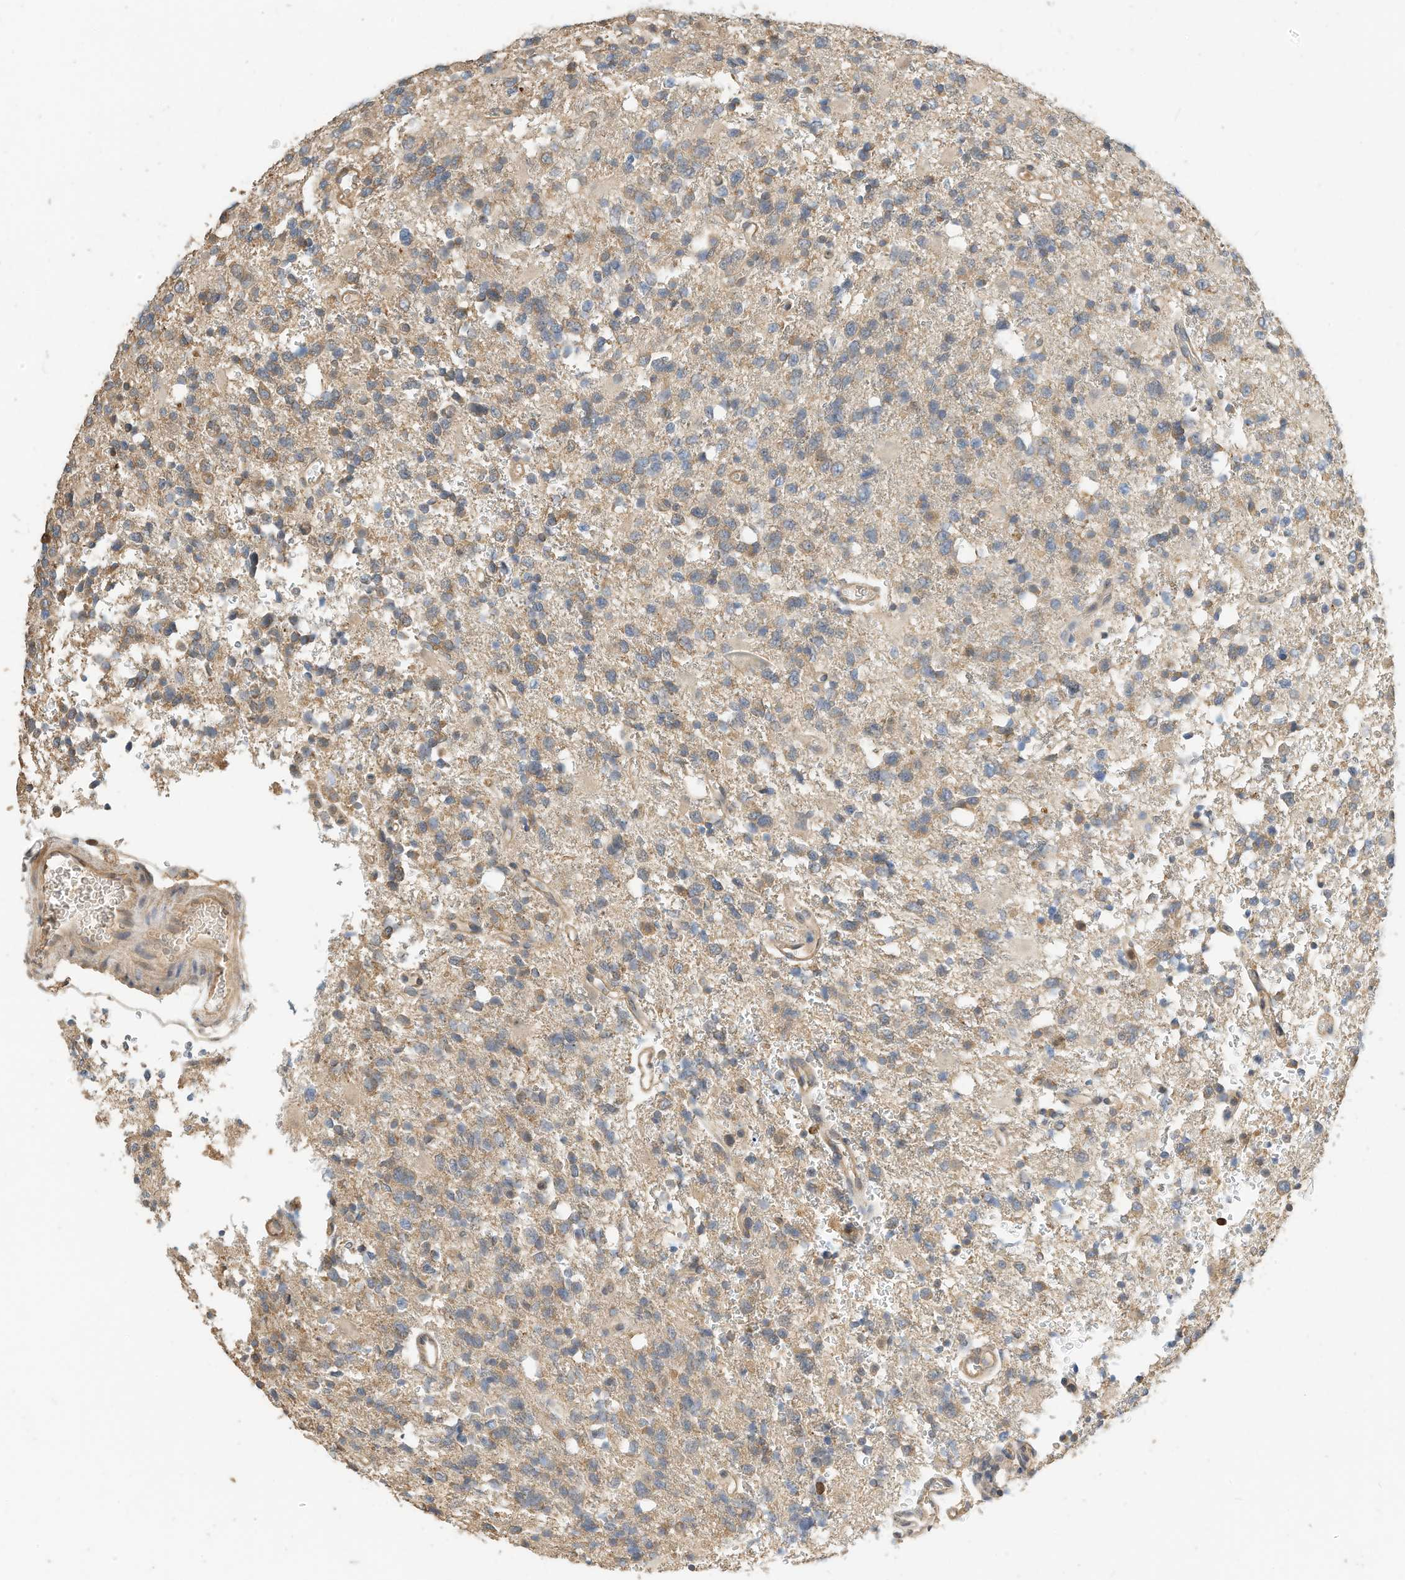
{"staining": {"intensity": "weak", "quantity": "25%-75%", "location": "cytoplasmic/membranous"}, "tissue": "glioma", "cell_type": "Tumor cells", "image_type": "cancer", "snomed": [{"axis": "morphology", "description": "Glioma, malignant, High grade"}, {"axis": "topography", "description": "Brain"}], "caption": "Immunohistochemistry micrograph of neoplastic tissue: glioma stained using IHC exhibits low levels of weak protein expression localized specifically in the cytoplasmic/membranous of tumor cells, appearing as a cytoplasmic/membranous brown color.", "gene": "OFD1", "patient": {"sex": "female", "age": 62}}